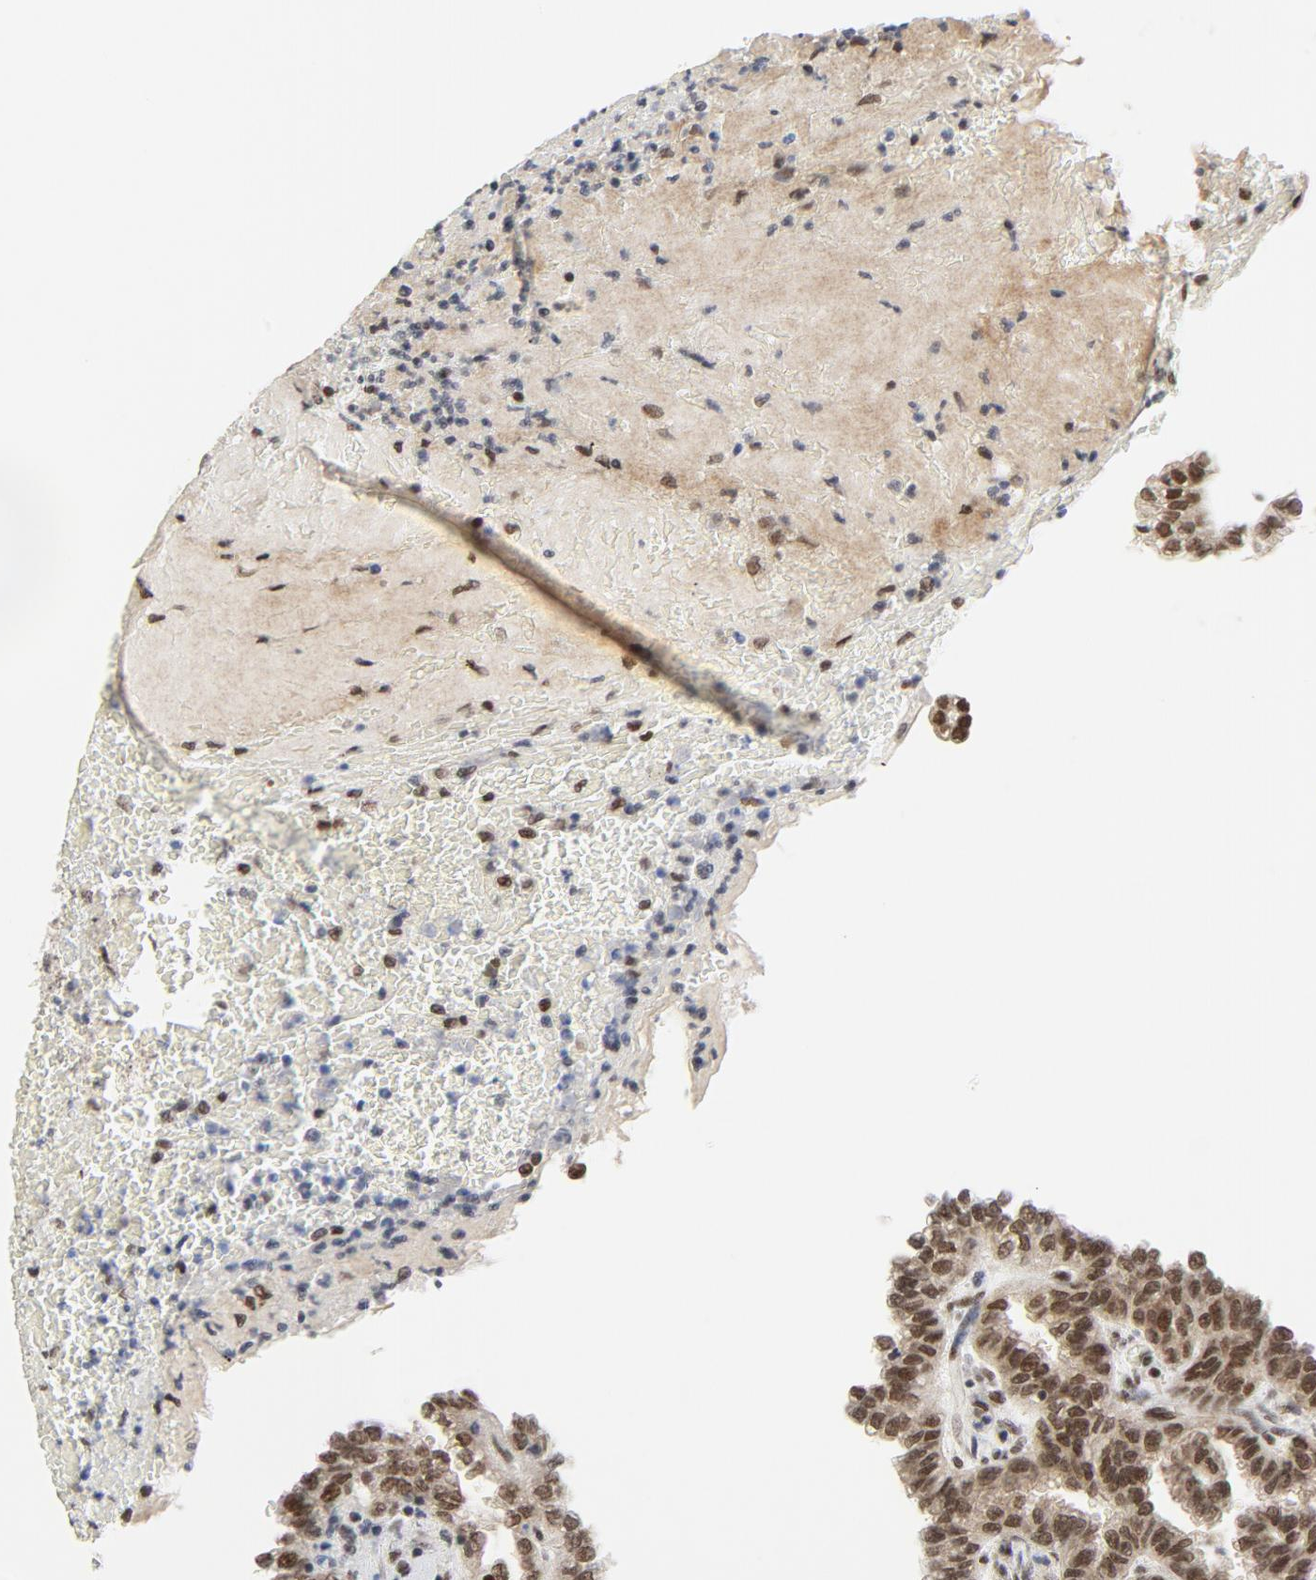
{"staining": {"intensity": "moderate", "quantity": ">75%", "location": "nuclear"}, "tissue": "renal cancer", "cell_type": "Tumor cells", "image_type": "cancer", "snomed": [{"axis": "morphology", "description": "Inflammation, NOS"}, {"axis": "morphology", "description": "Adenocarcinoma, NOS"}, {"axis": "topography", "description": "Kidney"}], "caption": "This image exhibits renal cancer (adenocarcinoma) stained with immunohistochemistry (IHC) to label a protein in brown. The nuclear of tumor cells show moderate positivity for the protein. Nuclei are counter-stained blue.", "gene": "ERCC1", "patient": {"sex": "male", "age": 68}}